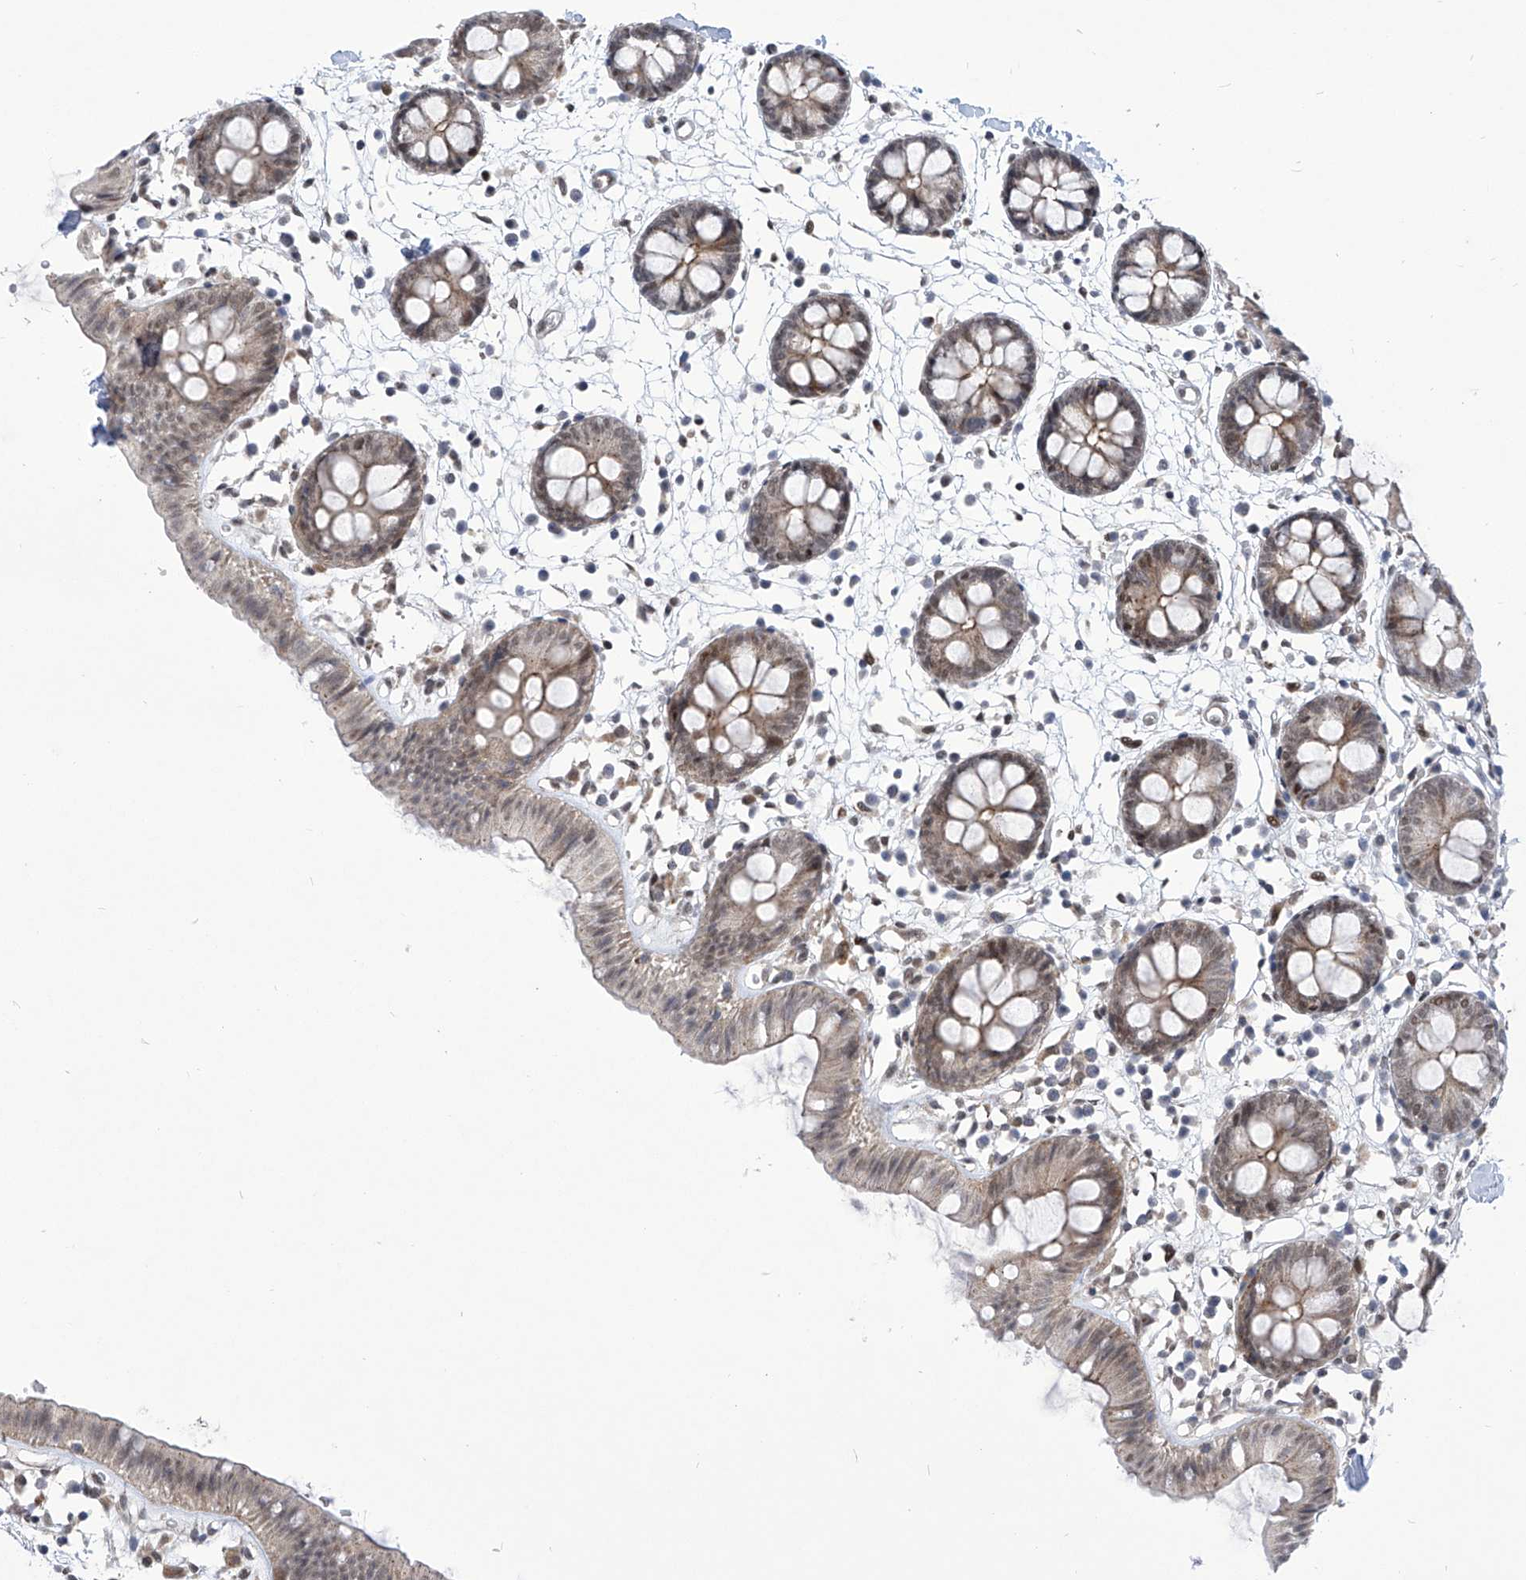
{"staining": {"intensity": "moderate", "quantity": ">75%", "location": "cytoplasmic/membranous"}, "tissue": "colon", "cell_type": "Endothelial cells", "image_type": "normal", "snomed": [{"axis": "morphology", "description": "Normal tissue, NOS"}, {"axis": "topography", "description": "Colon"}], "caption": "Colon stained with IHC exhibits moderate cytoplasmic/membranous staining in approximately >75% of endothelial cells.", "gene": "CEP290", "patient": {"sex": "male", "age": 56}}